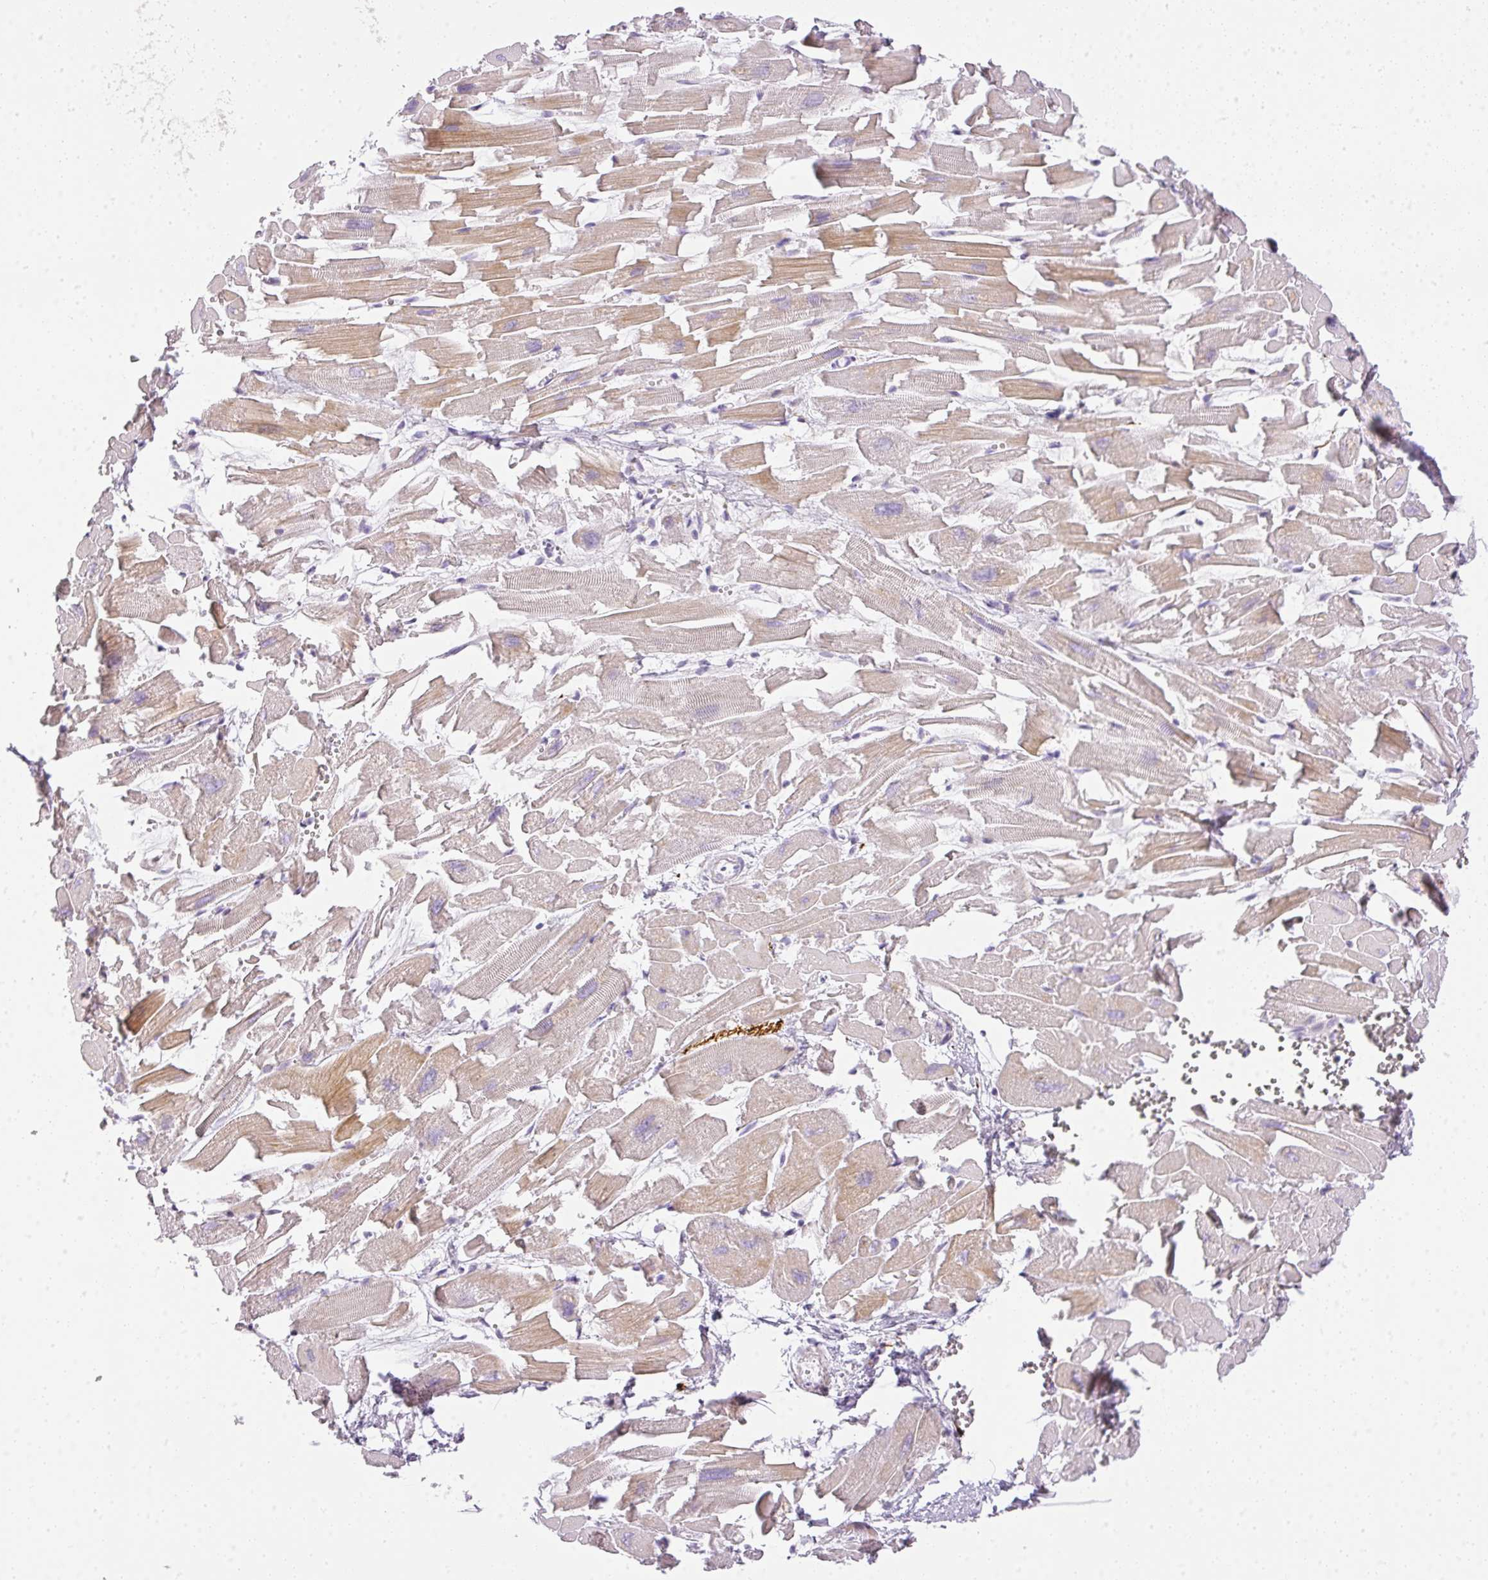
{"staining": {"intensity": "moderate", "quantity": "25%-75%", "location": "cytoplasmic/membranous"}, "tissue": "heart muscle", "cell_type": "Cardiomyocytes", "image_type": "normal", "snomed": [{"axis": "morphology", "description": "Normal tissue, NOS"}, {"axis": "topography", "description": "Heart"}], "caption": "A histopathology image showing moderate cytoplasmic/membranous expression in approximately 25%-75% of cardiomyocytes in benign heart muscle, as visualized by brown immunohistochemical staining.", "gene": "RAX2", "patient": {"sex": "female", "age": 64}}